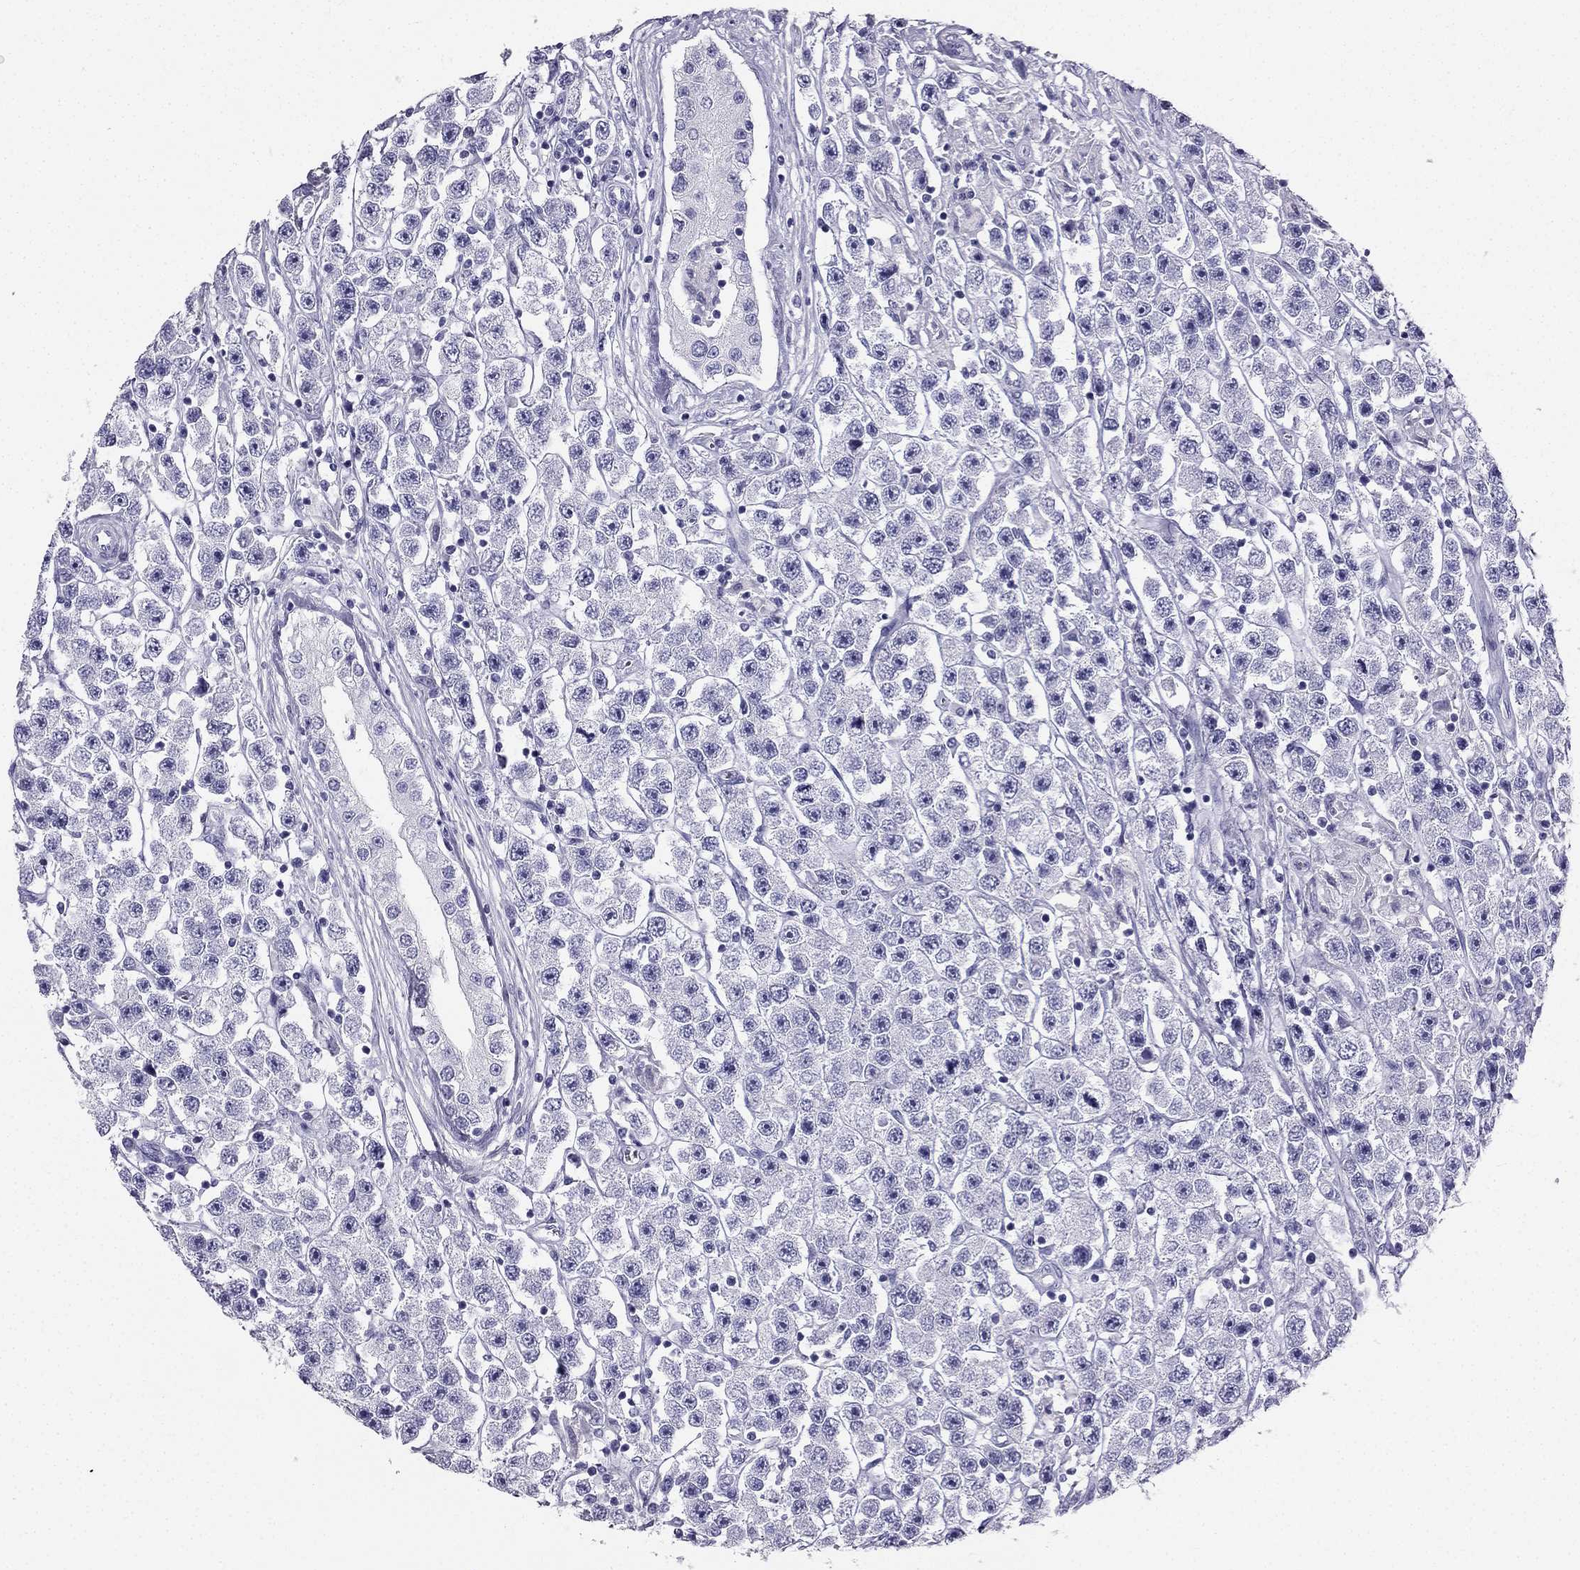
{"staining": {"intensity": "negative", "quantity": "none", "location": "none"}, "tissue": "testis cancer", "cell_type": "Tumor cells", "image_type": "cancer", "snomed": [{"axis": "morphology", "description": "Seminoma, NOS"}, {"axis": "topography", "description": "Testis"}], "caption": "Immunohistochemical staining of human seminoma (testis) demonstrates no significant staining in tumor cells. (Stains: DAB immunohistochemistry with hematoxylin counter stain, Microscopy: brightfield microscopy at high magnification).", "gene": "TFF3", "patient": {"sex": "male", "age": 45}}